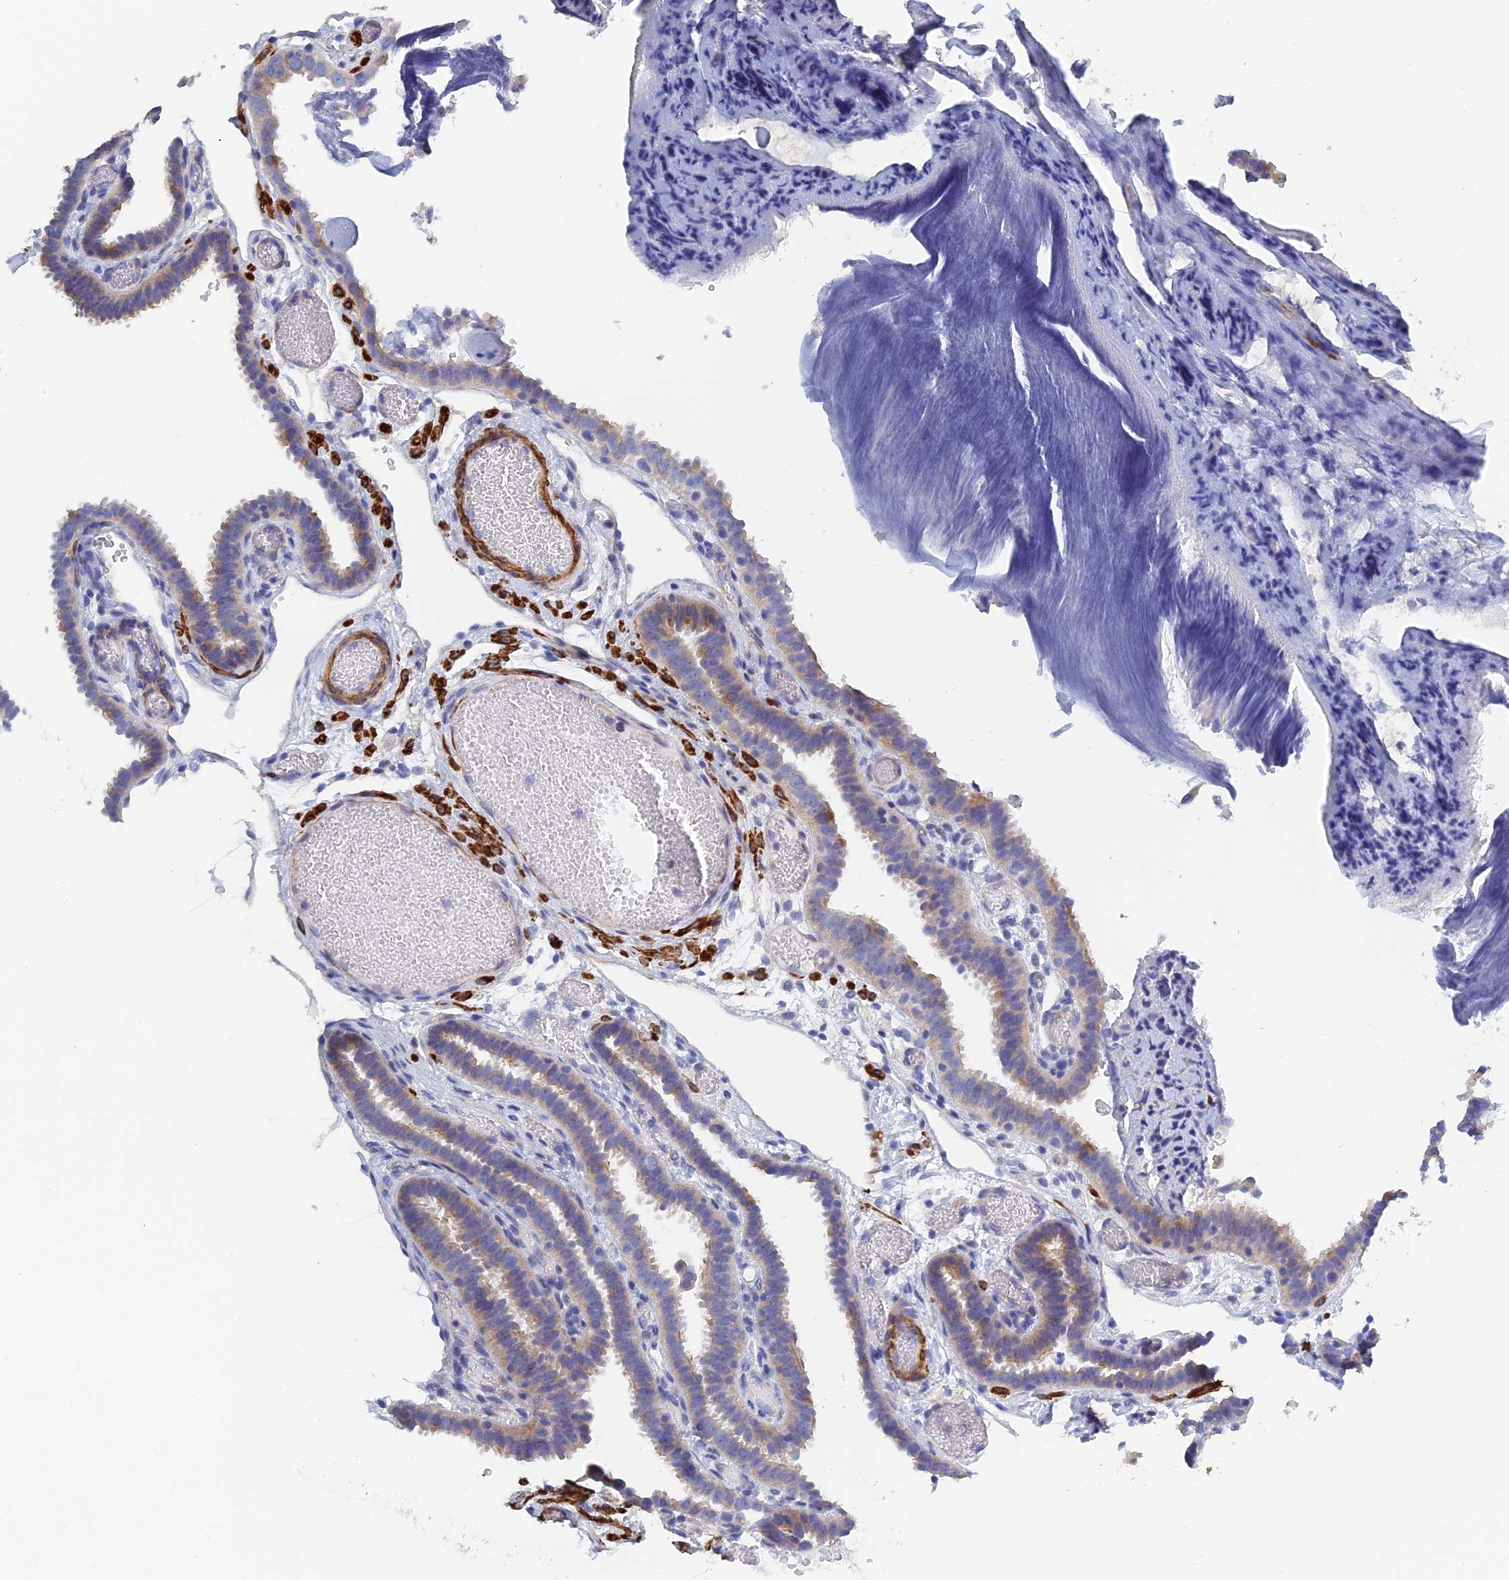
{"staining": {"intensity": "moderate", "quantity": "<25%", "location": "cytoplasmic/membranous"}, "tissue": "fallopian tube", "cell_type": "Glandular cells", "image_type": "normal", "snomed": [{"axis": "morphology", "description": "Normal tissue, NOS"}, {"axis": "topography", "description": "Fallopian tube"}], "caption": "IHC (DAB) staining of unremarkable human fallopian tube reveals moderate cytoplasmic/membranous protein positivity in about <25% of glandular cells.", "gene": "PCDHA8", "patient": {"sex": "female", "age": 37}}